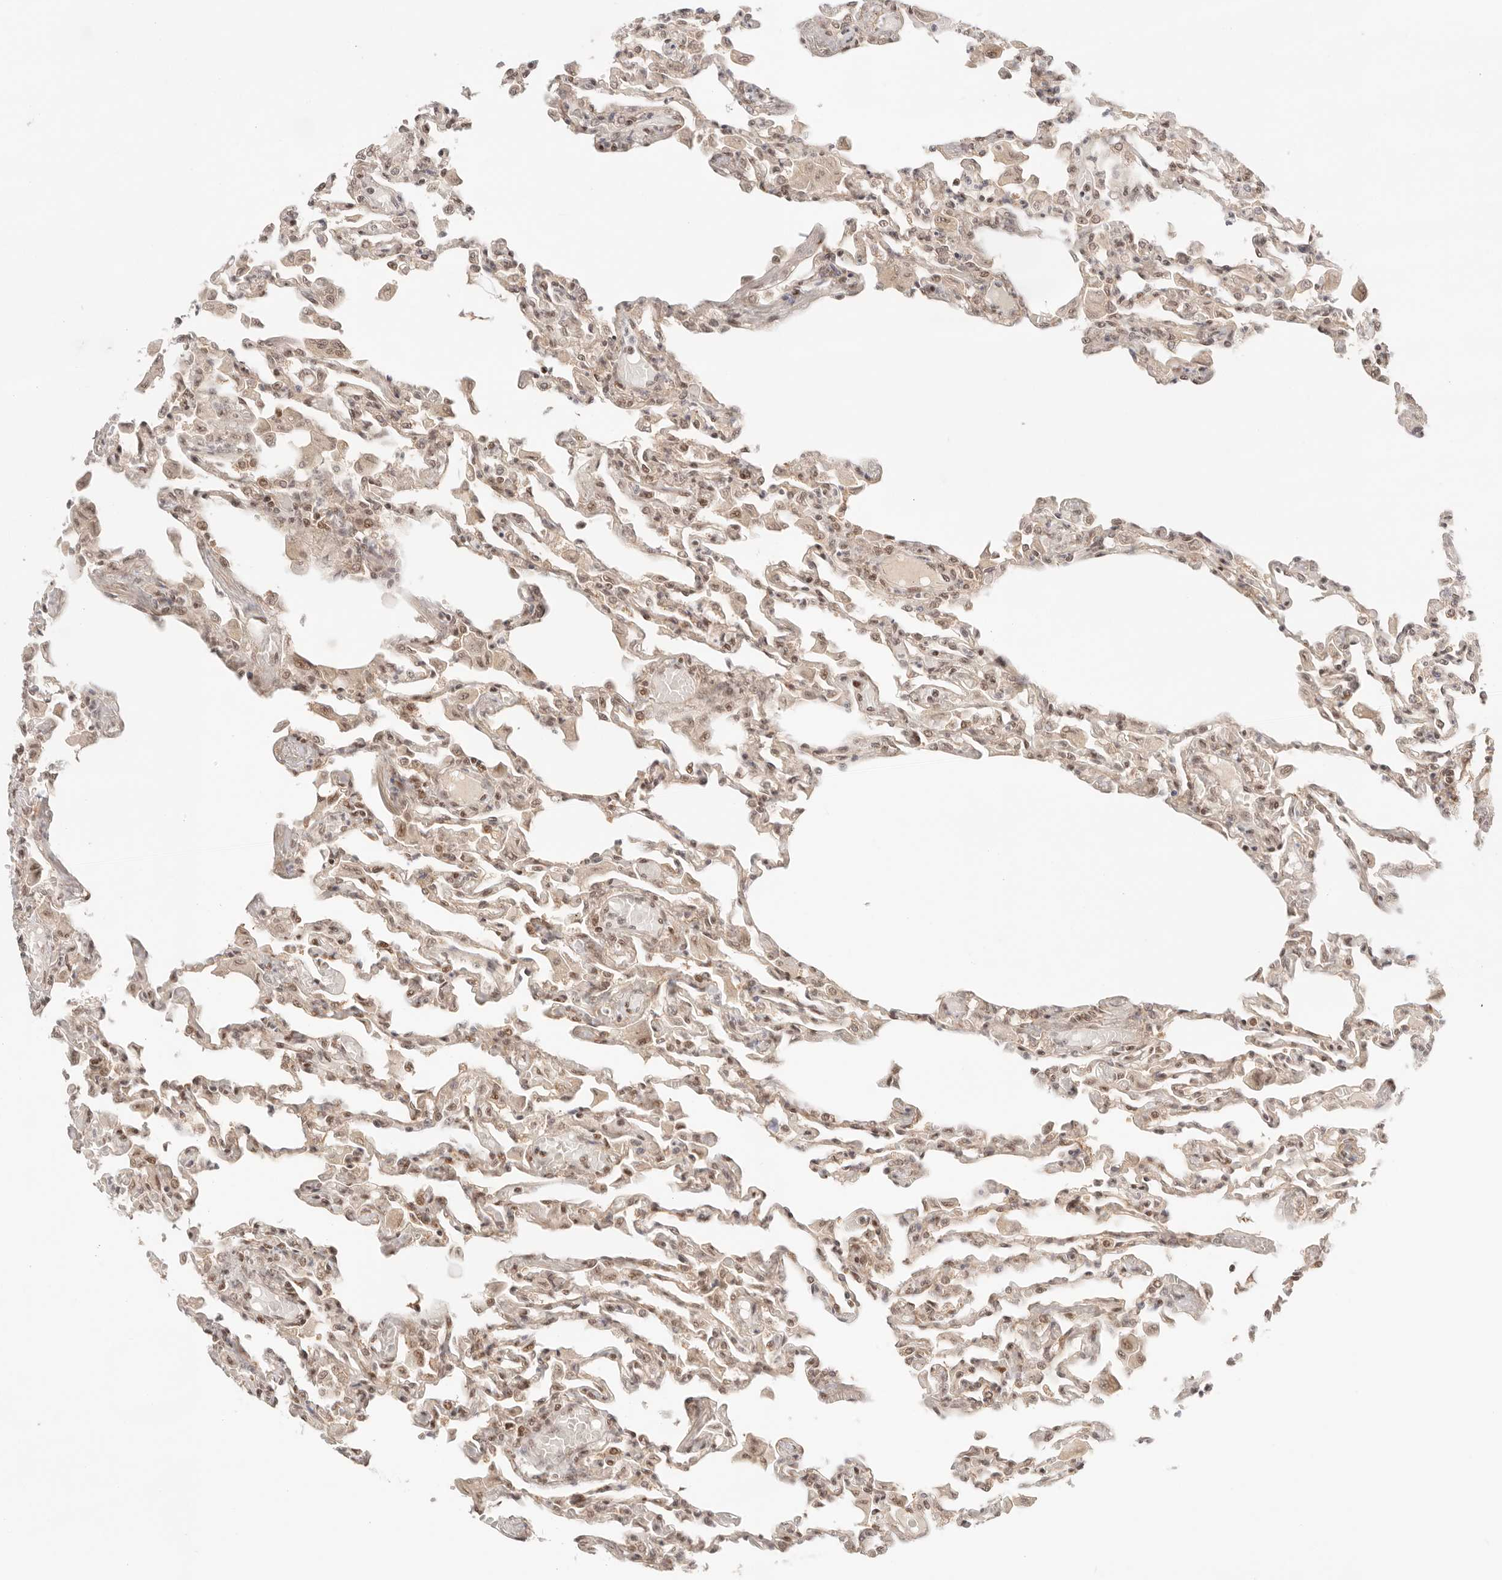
{"staining": {"intensity": "moderate", "quantity": ">75%", "location": "nuclear"}, "tissue": "lung", "cell_type": "Alveolar cells", "image_type": "normal", "snomed": [{"axis": "morphology", "description": "Normal tissue, NOS"}, {"axis": "topography", "description": "Bronchus"}, {"axis": "topography", "description": "Lung"}], "caption": "This micrograph demonstrates immunohistochemistry staining of unremarkable lung, with medium moderate nuclear positivity in approximately >75% of alveolar cells.", "gene": "GTF2E2", "patient": {"sex": "female", "age": 49}}